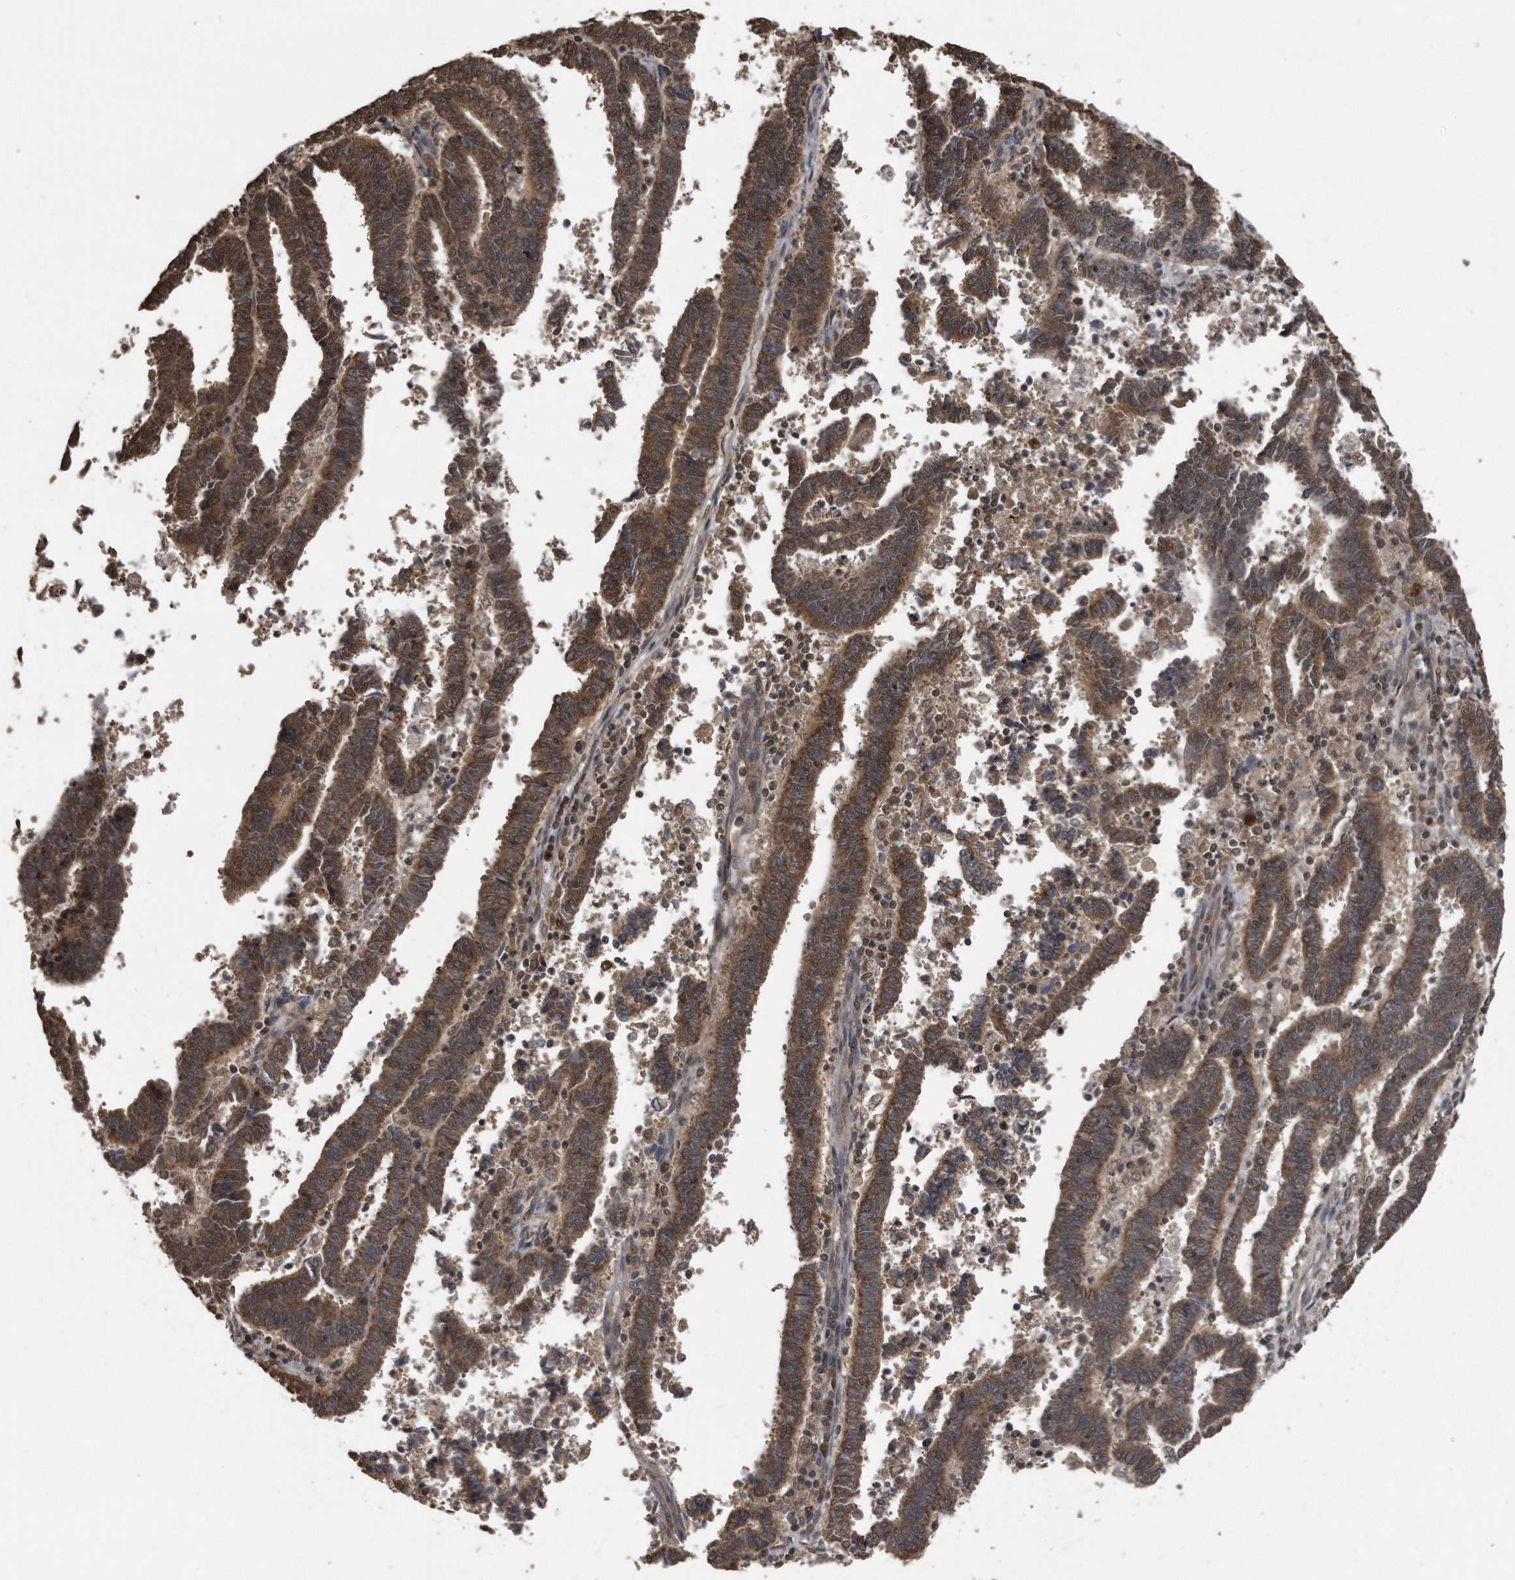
{"staining": {"intensity": "moderate", "quantity": ">75%", "location": "cytoplasmic/membranous"}, "tissue": "endometrial cancer", "cell_type": "Tumor cells", "image_type": "cancer", "snomed": [{"axis": "morphology", "description": "Adenocarcinoma, NOS"}, {"axis": "topography", "description": "Uterus"}], "caption": "DAB (3,3'-diaminobenzidine) immunohistochemical staining of human adenocarcinoma (endometrial) shows moderate cytoplasmic/membranous protein positivity in about >75% of tumor cells. (DAB (3,3'-diaminobenzidine) IHC, brown staining for protein, blue staining for nuclei).", "gene": "CRYZL1", "patient": {"sex": "female", "age": 83}}